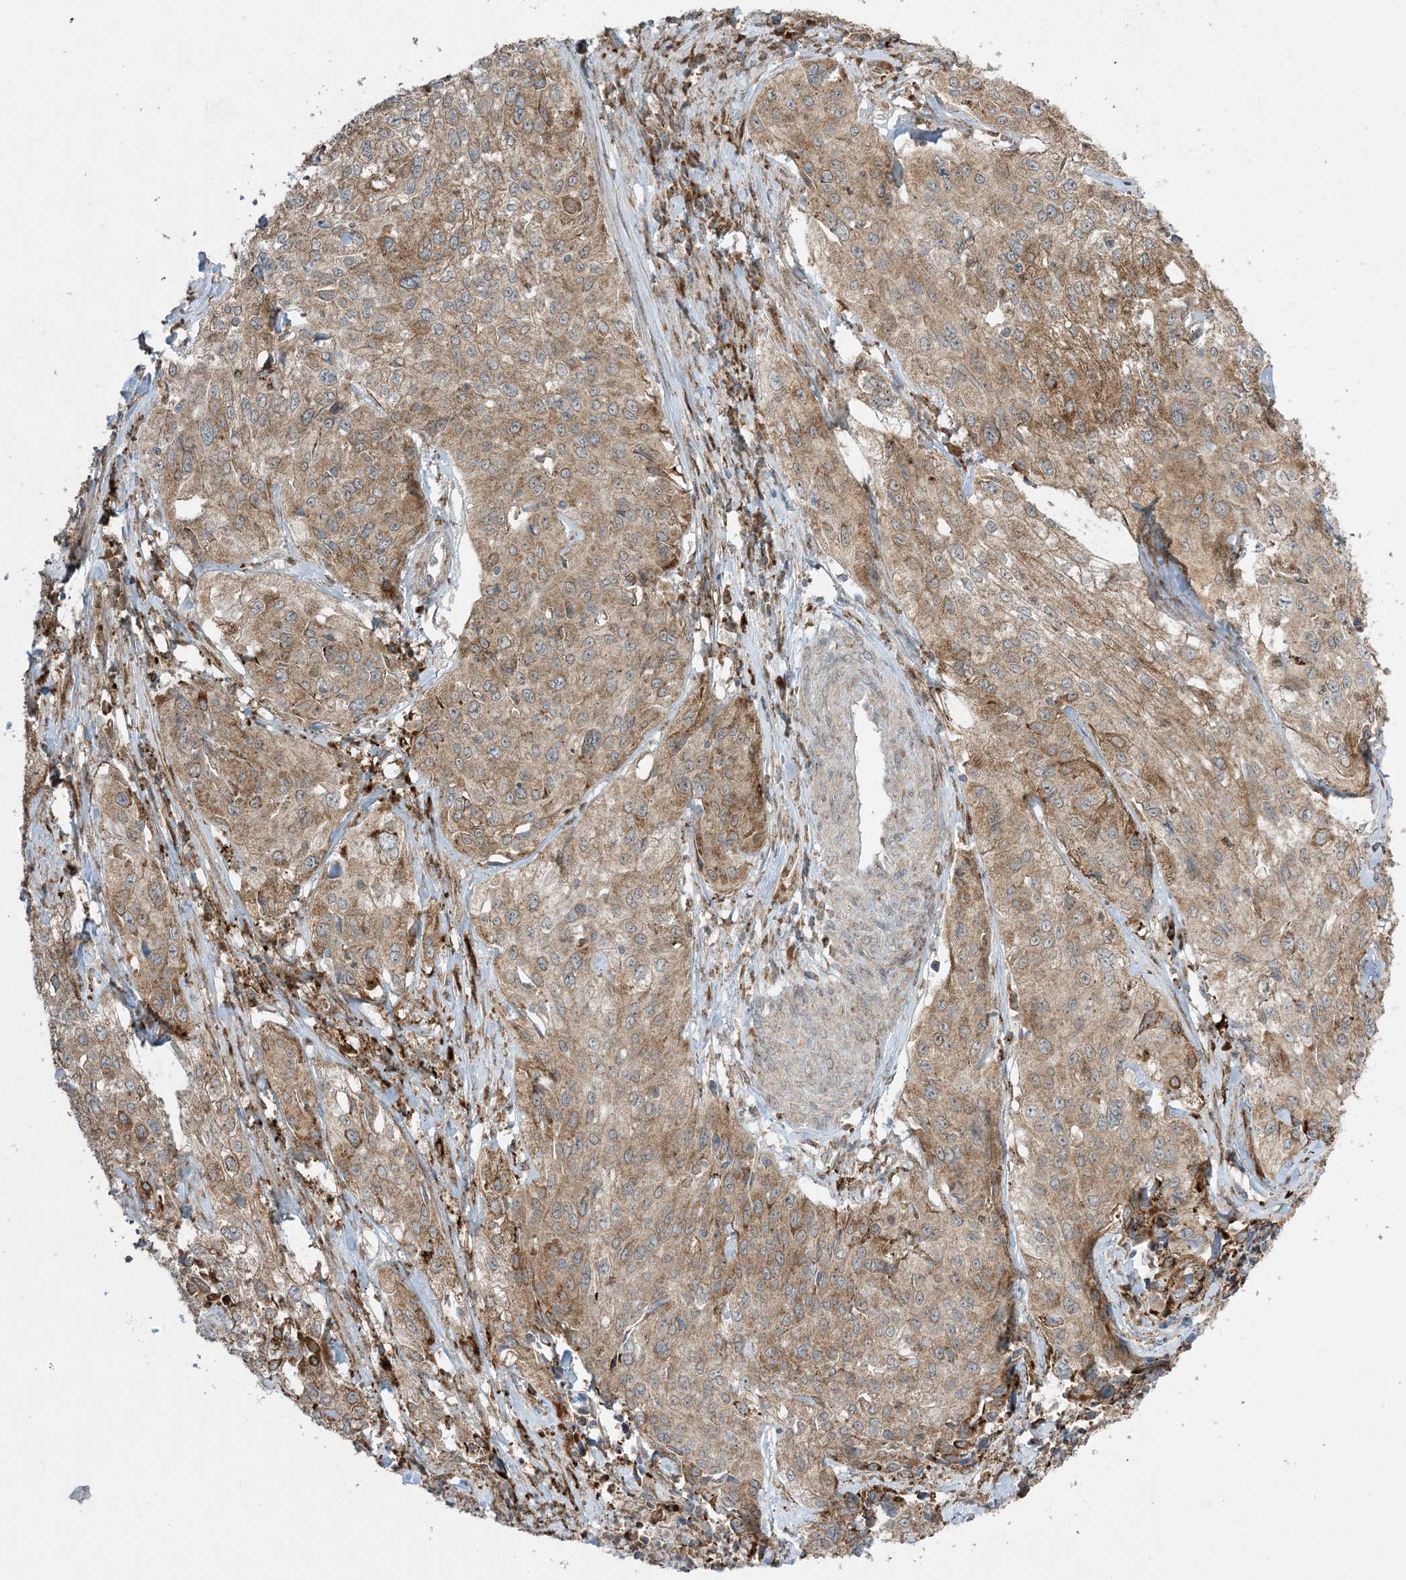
{"staining": {"intensity": "moderate", "quantity": ">75%", "location": "cytoplasmic/membranous"}, "tissue": "cervical cancer", "cell_type": "Tumor cells", "image_type": "cancer", "snomed": [{"axis": "morphology", "description": "Squamous cell carcinoma, NOS"}, {"axis": "topography", "description": "Cervix"}], "caption": "There is medium levels of moderate cytoplasmic/membranous positivity in tumor cells of cervical cancer (squamous cell carcinoma), as demonstrated by immunohistochemical staining (brown color).", "gene": "ODC1", "patient": {"sex": "female", "age": 31}}